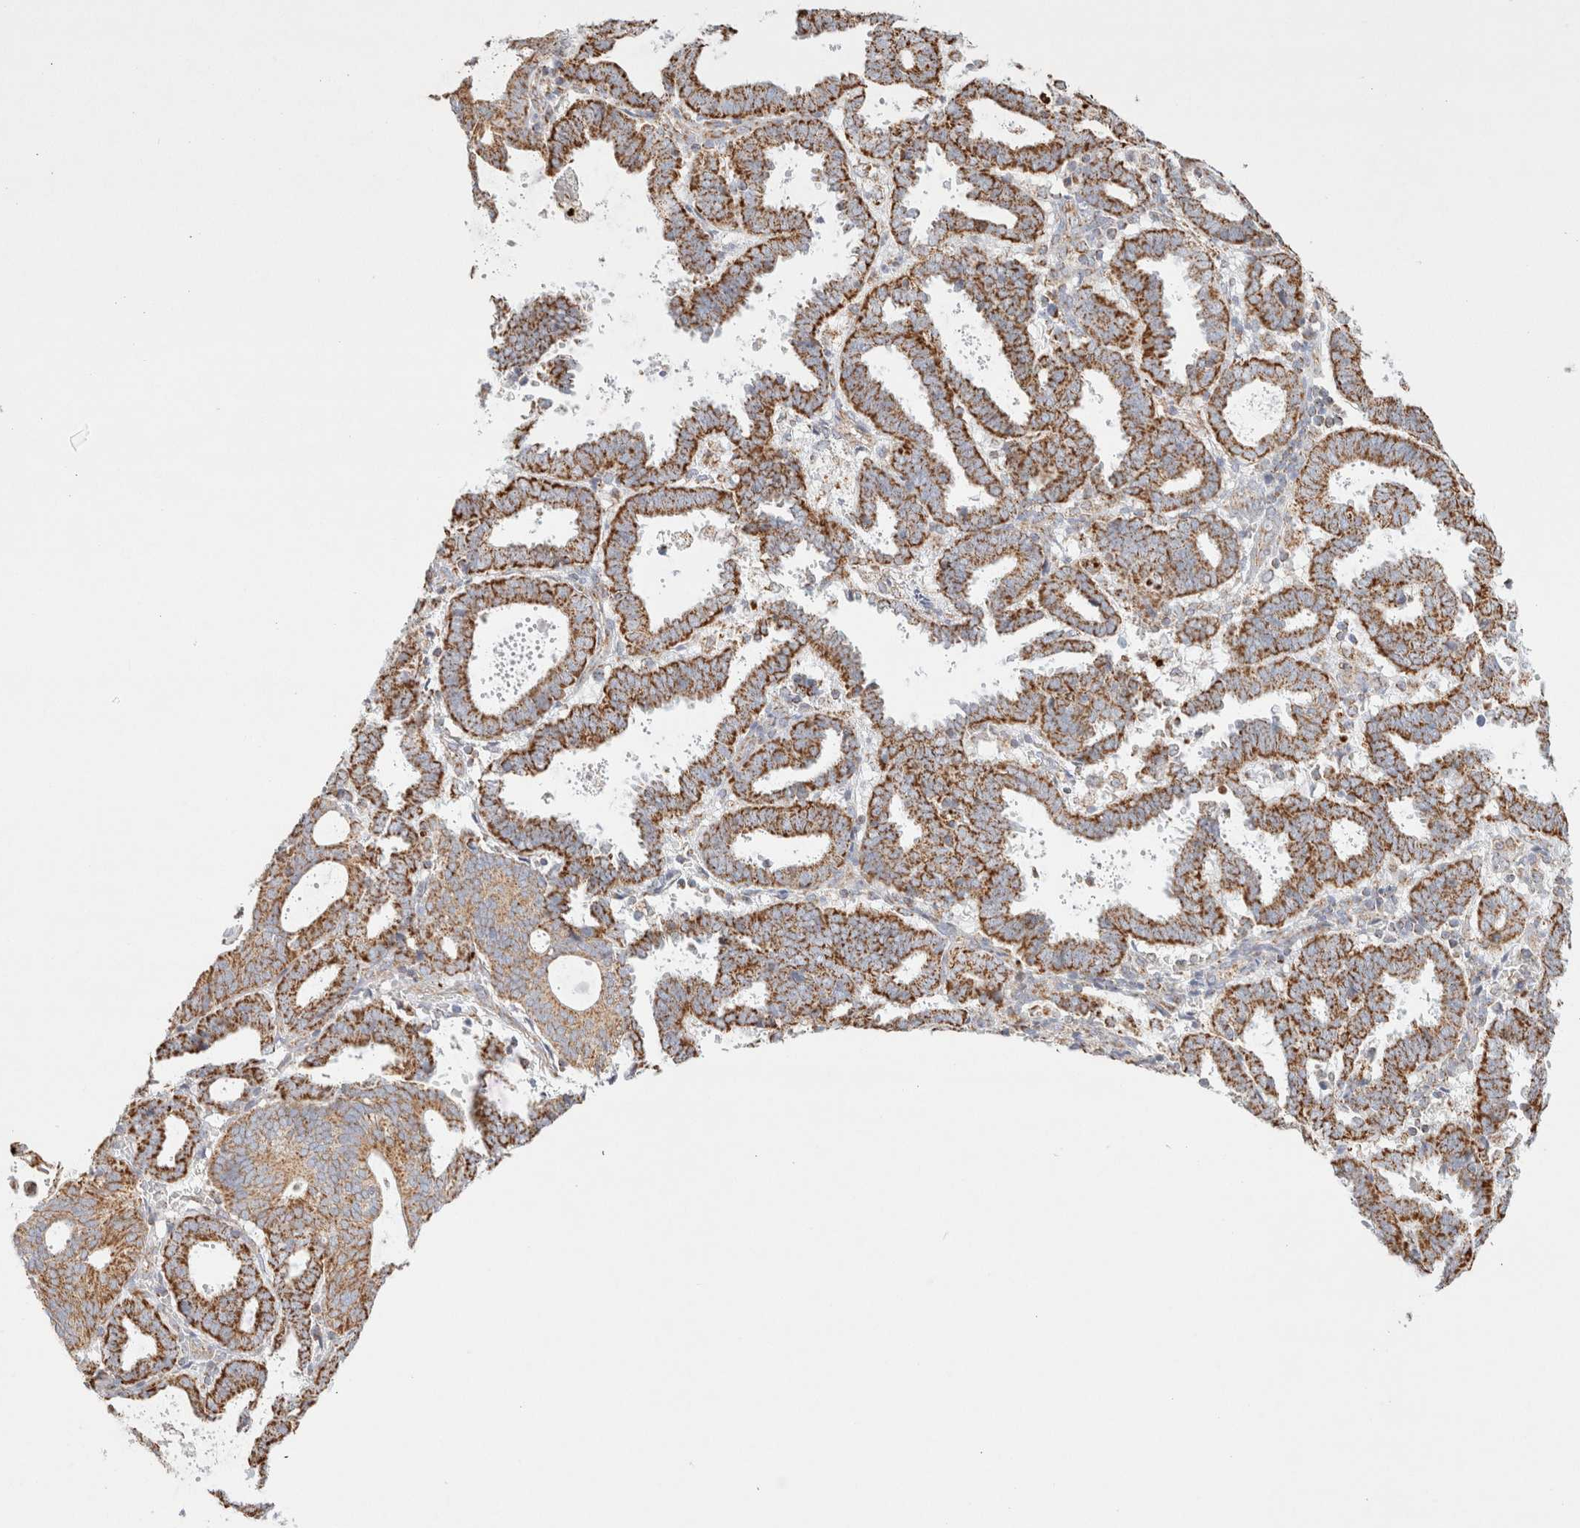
{"staining": {"intensity": "strong", "quantity": ">75%", "location": "cytoplasmic/membranous"}, "tissue": "endometrial cancer", "cell_type": "Tumor cells", "image_type": "cancer", "snomed": [{"axis": "morphology", "description": "Adenocarcinoma, NOS"}, {"axis": "topography", "description": "Uterus"}], "caption": "An immunohistochemistry histopathology image of neoplastic tissue is shown. Protein staining in brown labels strong cytoplasmic/membranous positivity in endometrial adenocarcinoma within tumor cells. (Stains: DAB (3,3'-diaminobenzidine) in brown, nuclei in blue, Microscopy: brightfield microscopy at high magnification).", "gene": "PHB2", "patient": {"sex": "female", "age": 83}}